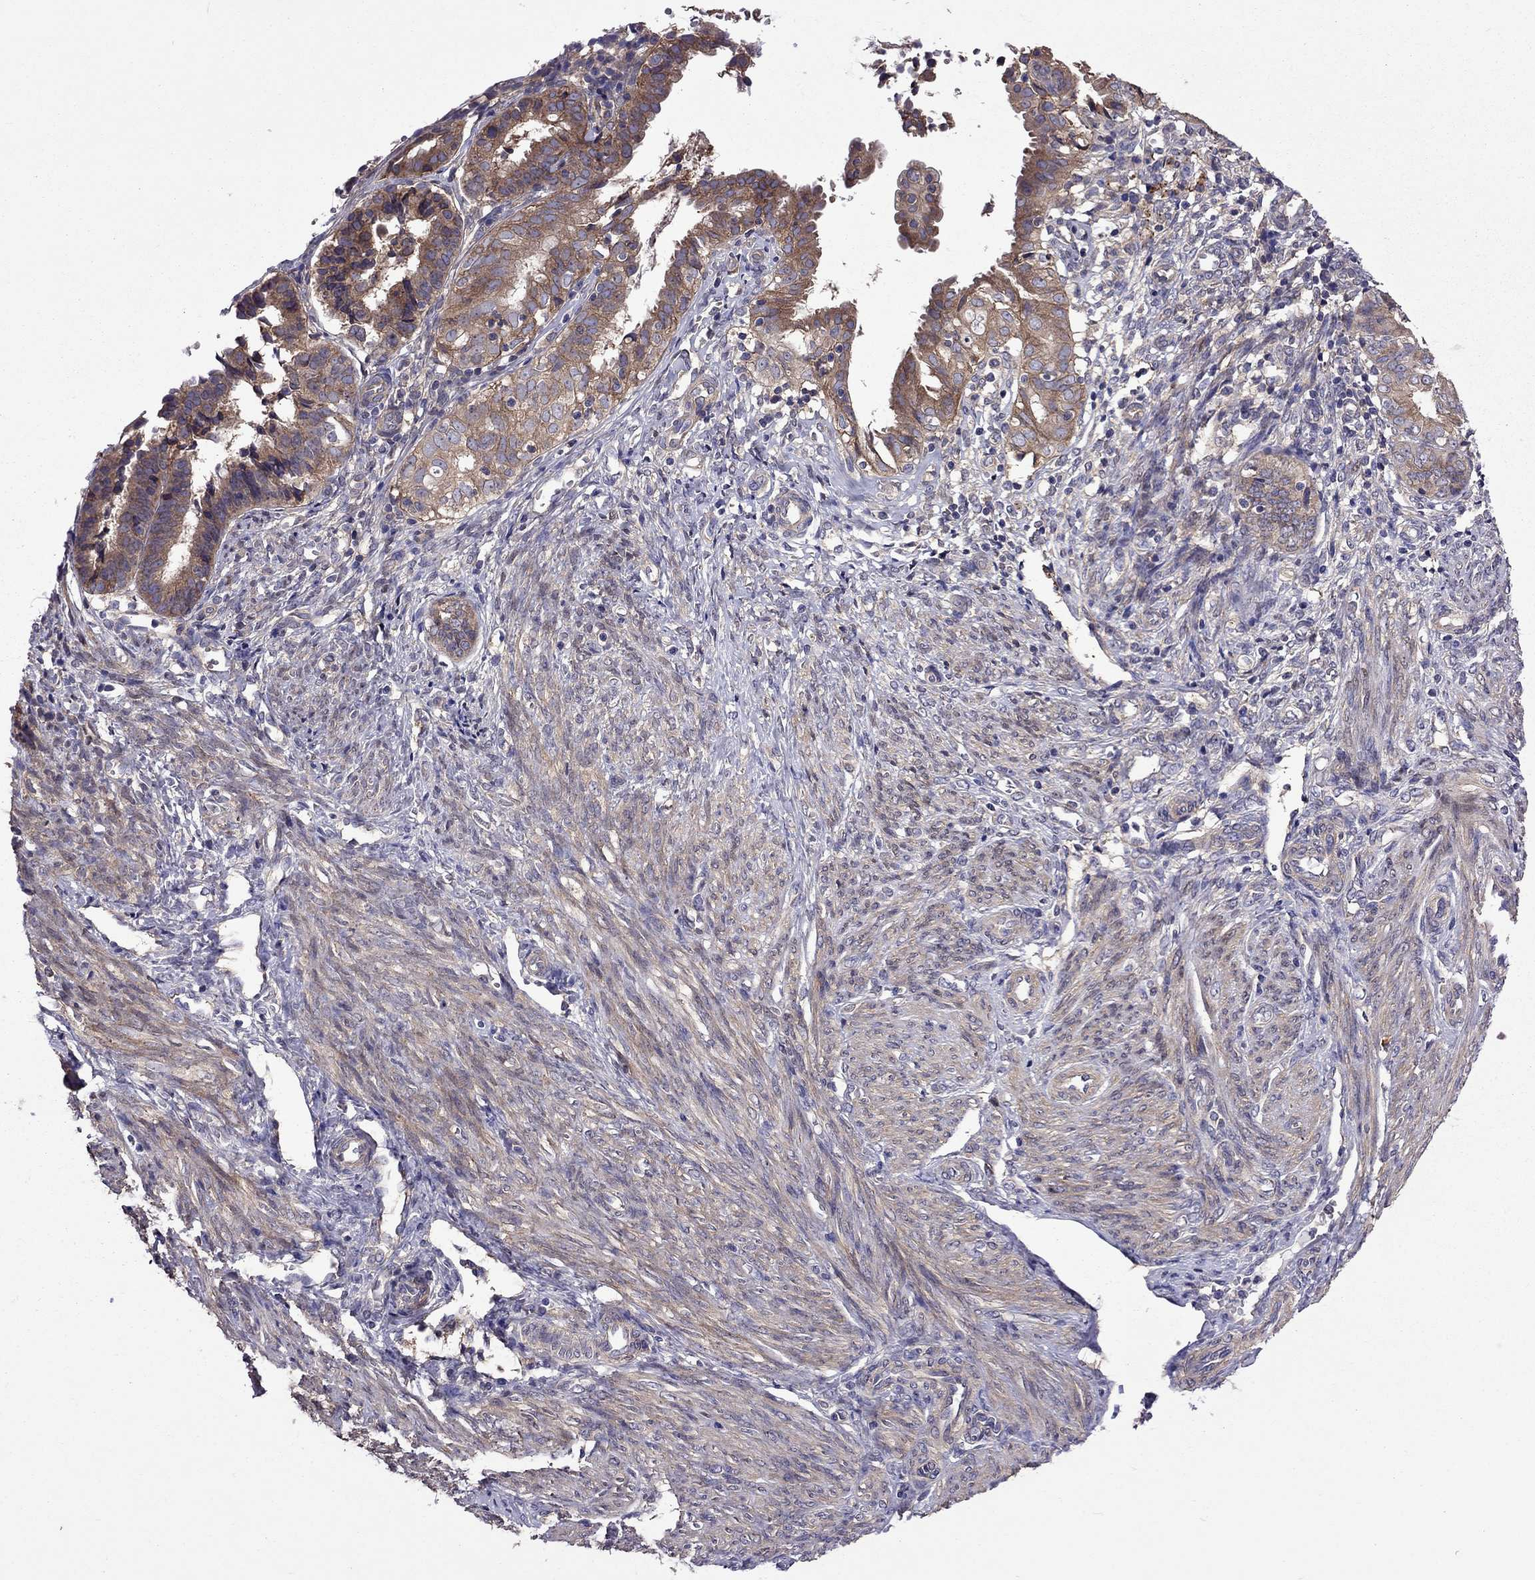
{"staining": {"intensity": "moderate", "quantity": ">75%", "location": "cytoplasmic/membranous"}, "tissue": "endometrial cancer", "cell_type": "Tumor cells", "image_type": "cancer", "snomed": [{"axis": "morphology", "description": "Adenocarcinoma, NOS"}, {"axis": "topography", "description": "Endometrium"}], "caption": "This is an image of immunohistochemistry (IHC) staining of endometrial cancer (adenocarcinoma), which shows moderate staining in the cytoplasmic/membranous of tumor cells.", "gene": "ITGB1", "patient": {"sex": "female", "age": 68}}